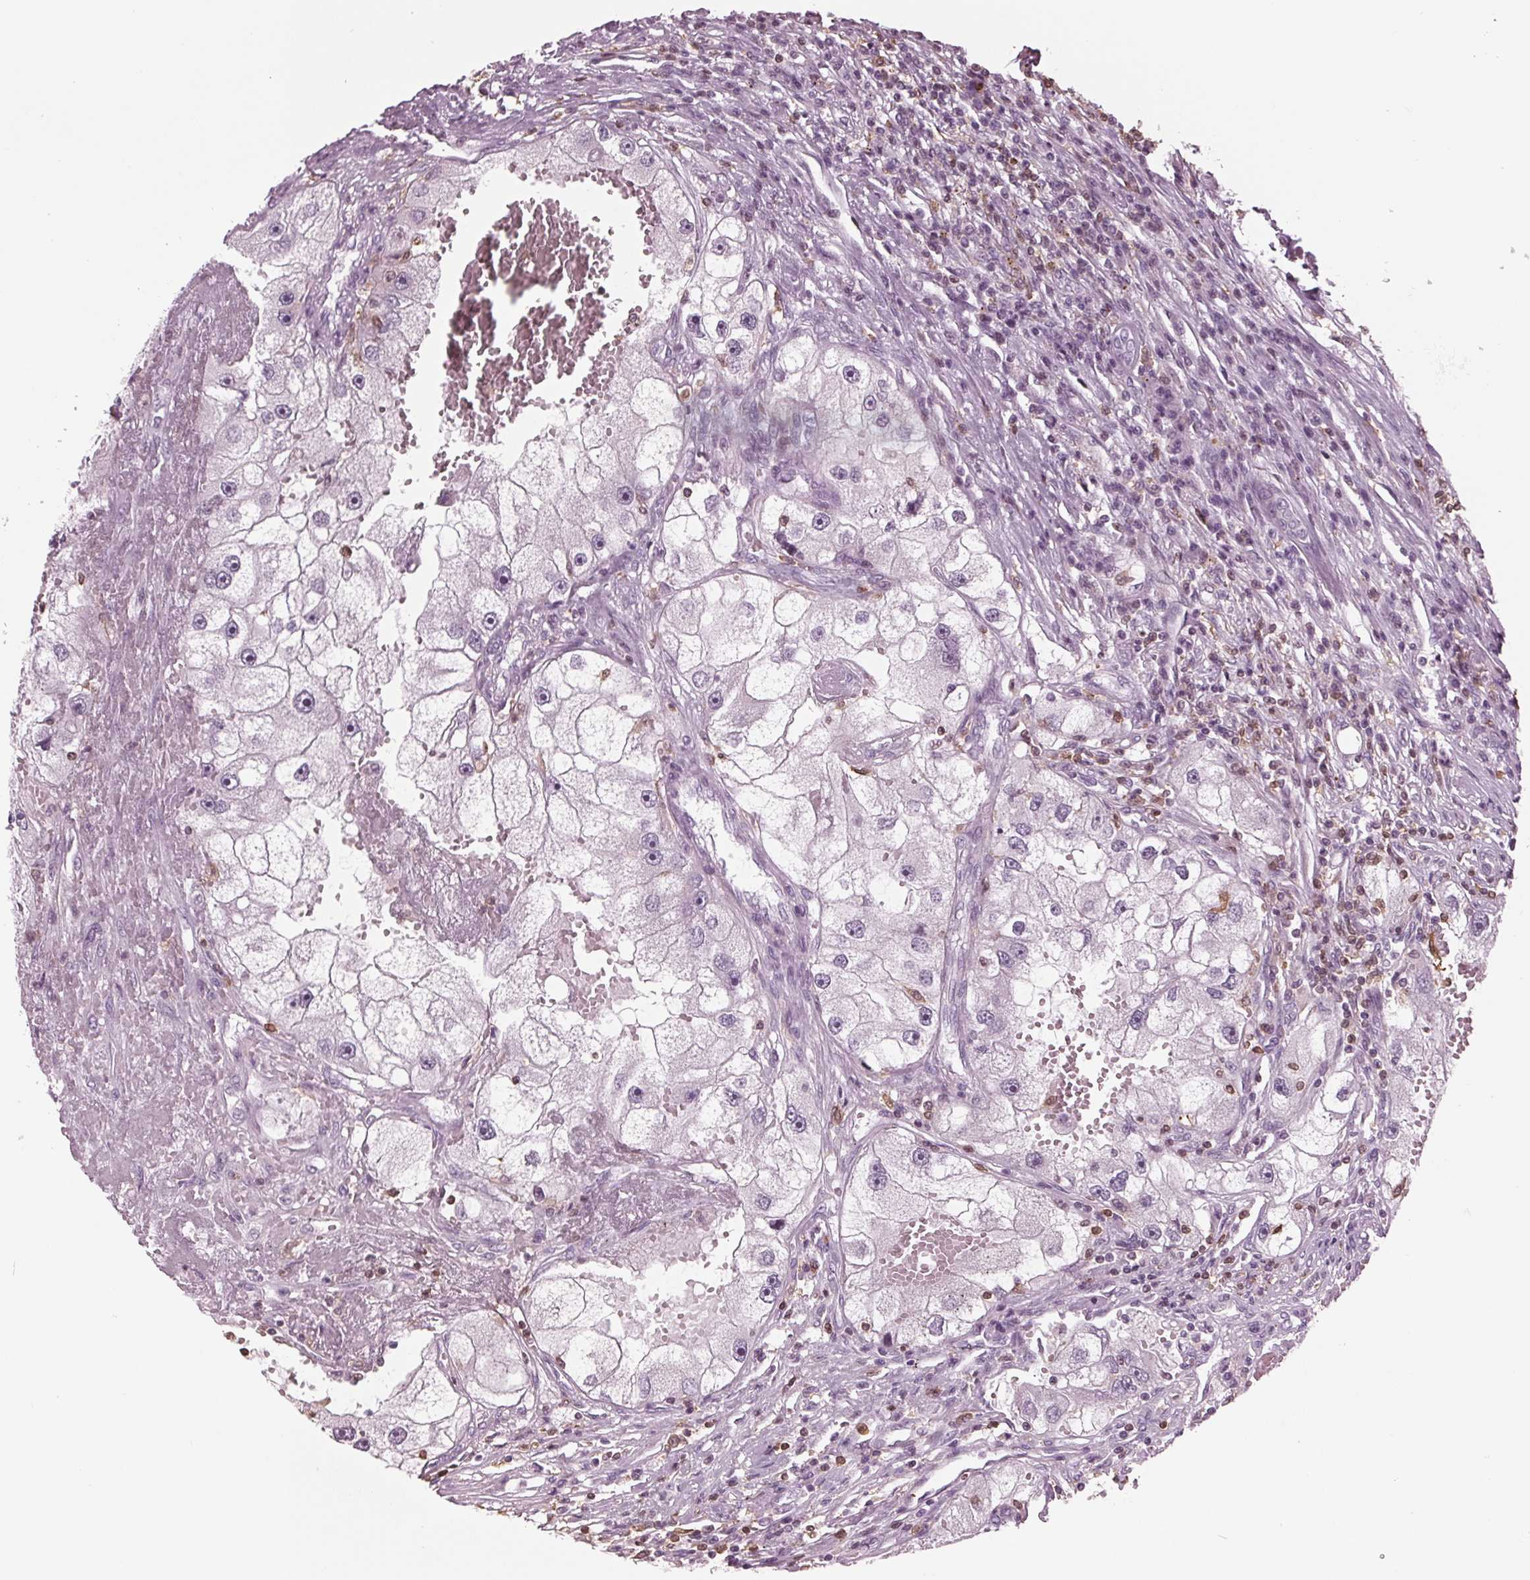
{"staining": {"intensity": "negative", "quantity": "none", "location": "none"}, "tissue": "renal cancer", "cell_type": "Tumor cells", "image_type": "cancer", "snomed": [{"axis": "morphology", "description": "Adenocarcinoma, NOS"}, {"axis": "topography", "description": "Kidney"}], "caption": "Immunohistochemistry (IHC) of human renal cancer (adenocarcinoma) demonstrates no expression in tumor cells.", "gene": "BTLA", "patient": {"sex": "male", "age": 63}}